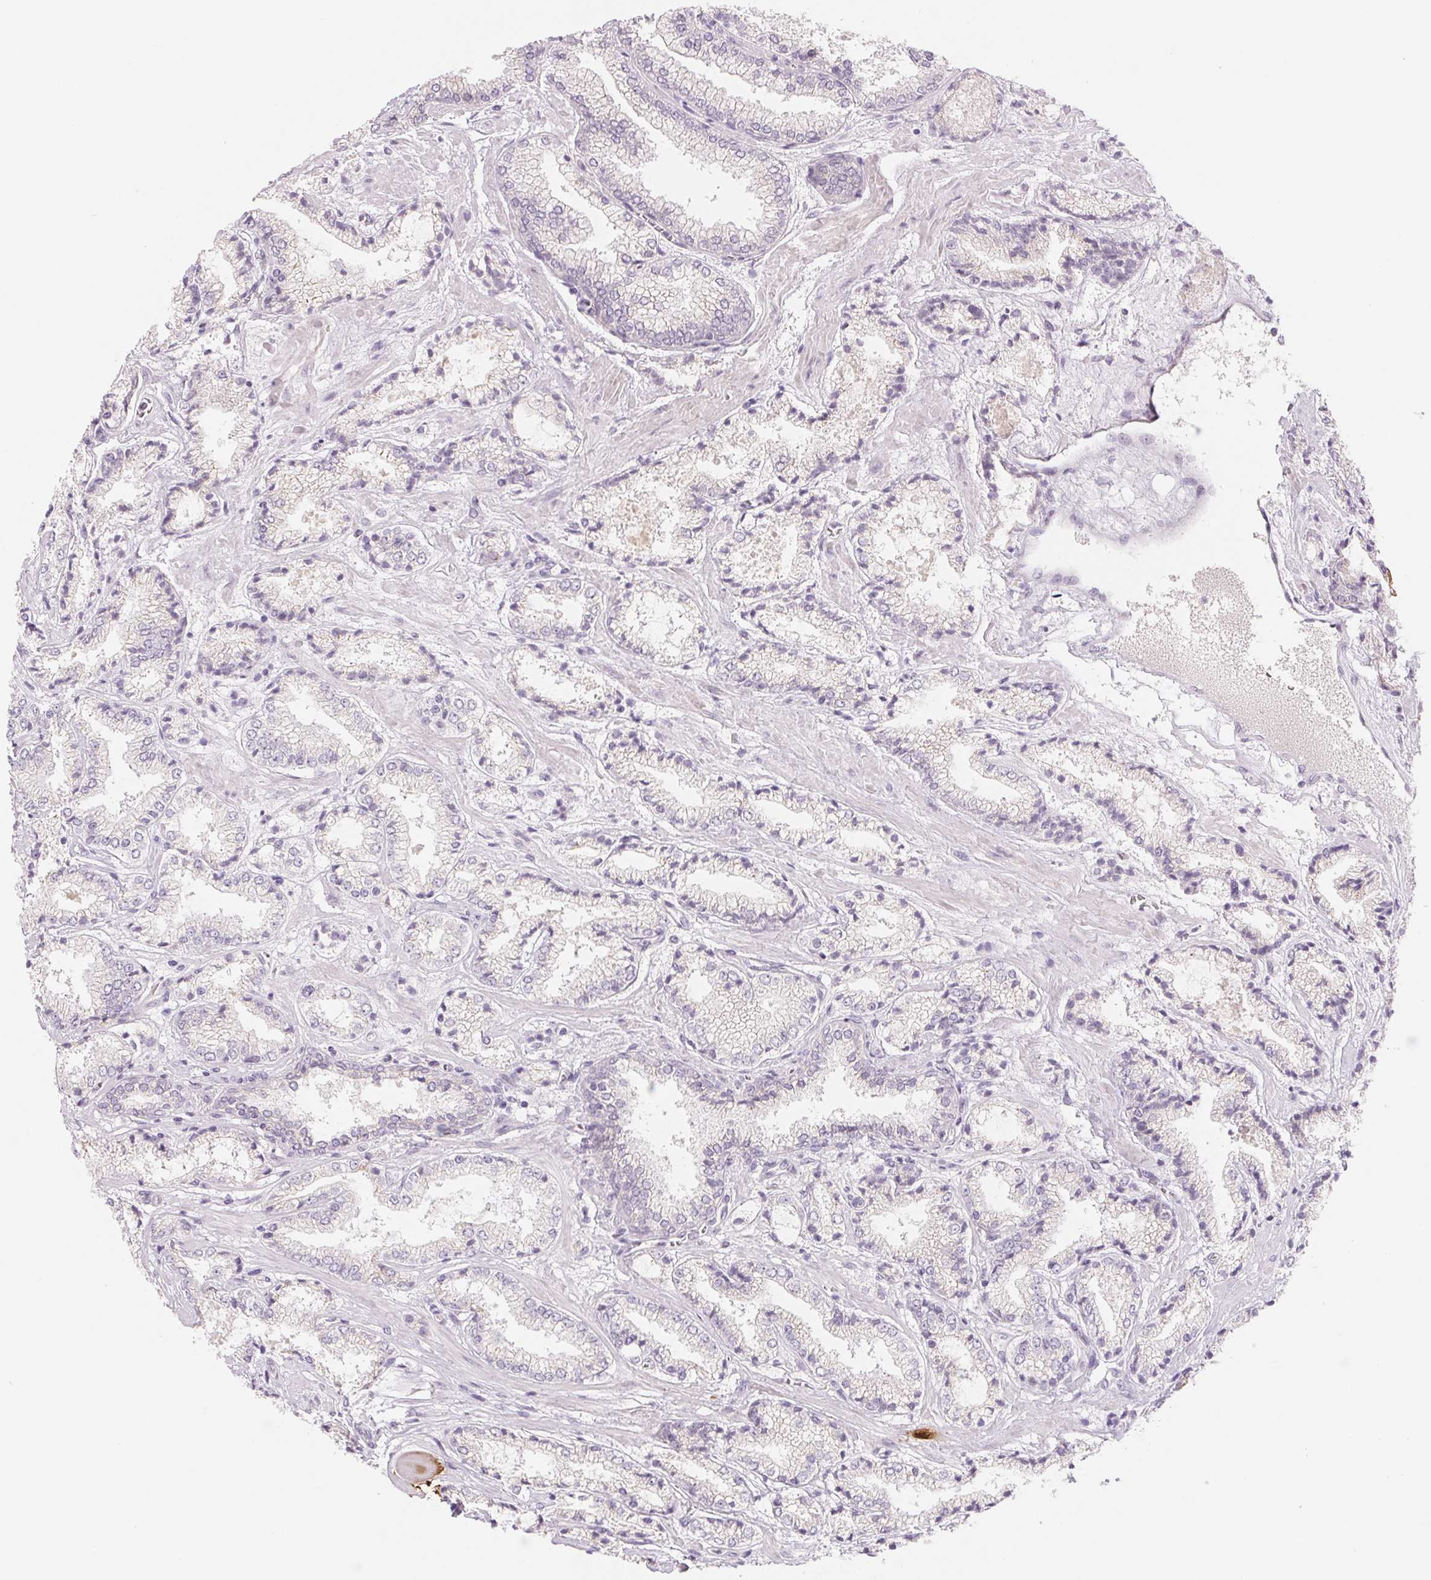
{"staining": {"intensity": "negative", "quantity": "none", "location": "none"}, "tissue": "prostate cancer", "cell_type": "Tumor cells", "image_type": "cancer", "snomed": [{"axis": "morphology", "description": "Adenocarcinoma, High grade"}, {"axis": "topography", "description": "Prostate"}], "caption": "DAB (3,3'-diaminobenzidine) immunohistochemical staining of human high-grade adenocarcinoma (prostate) reveals no significant positivity in tumor cells.", "gene": "CCDC168", "patient": {"sex": "male", "age": 64}}